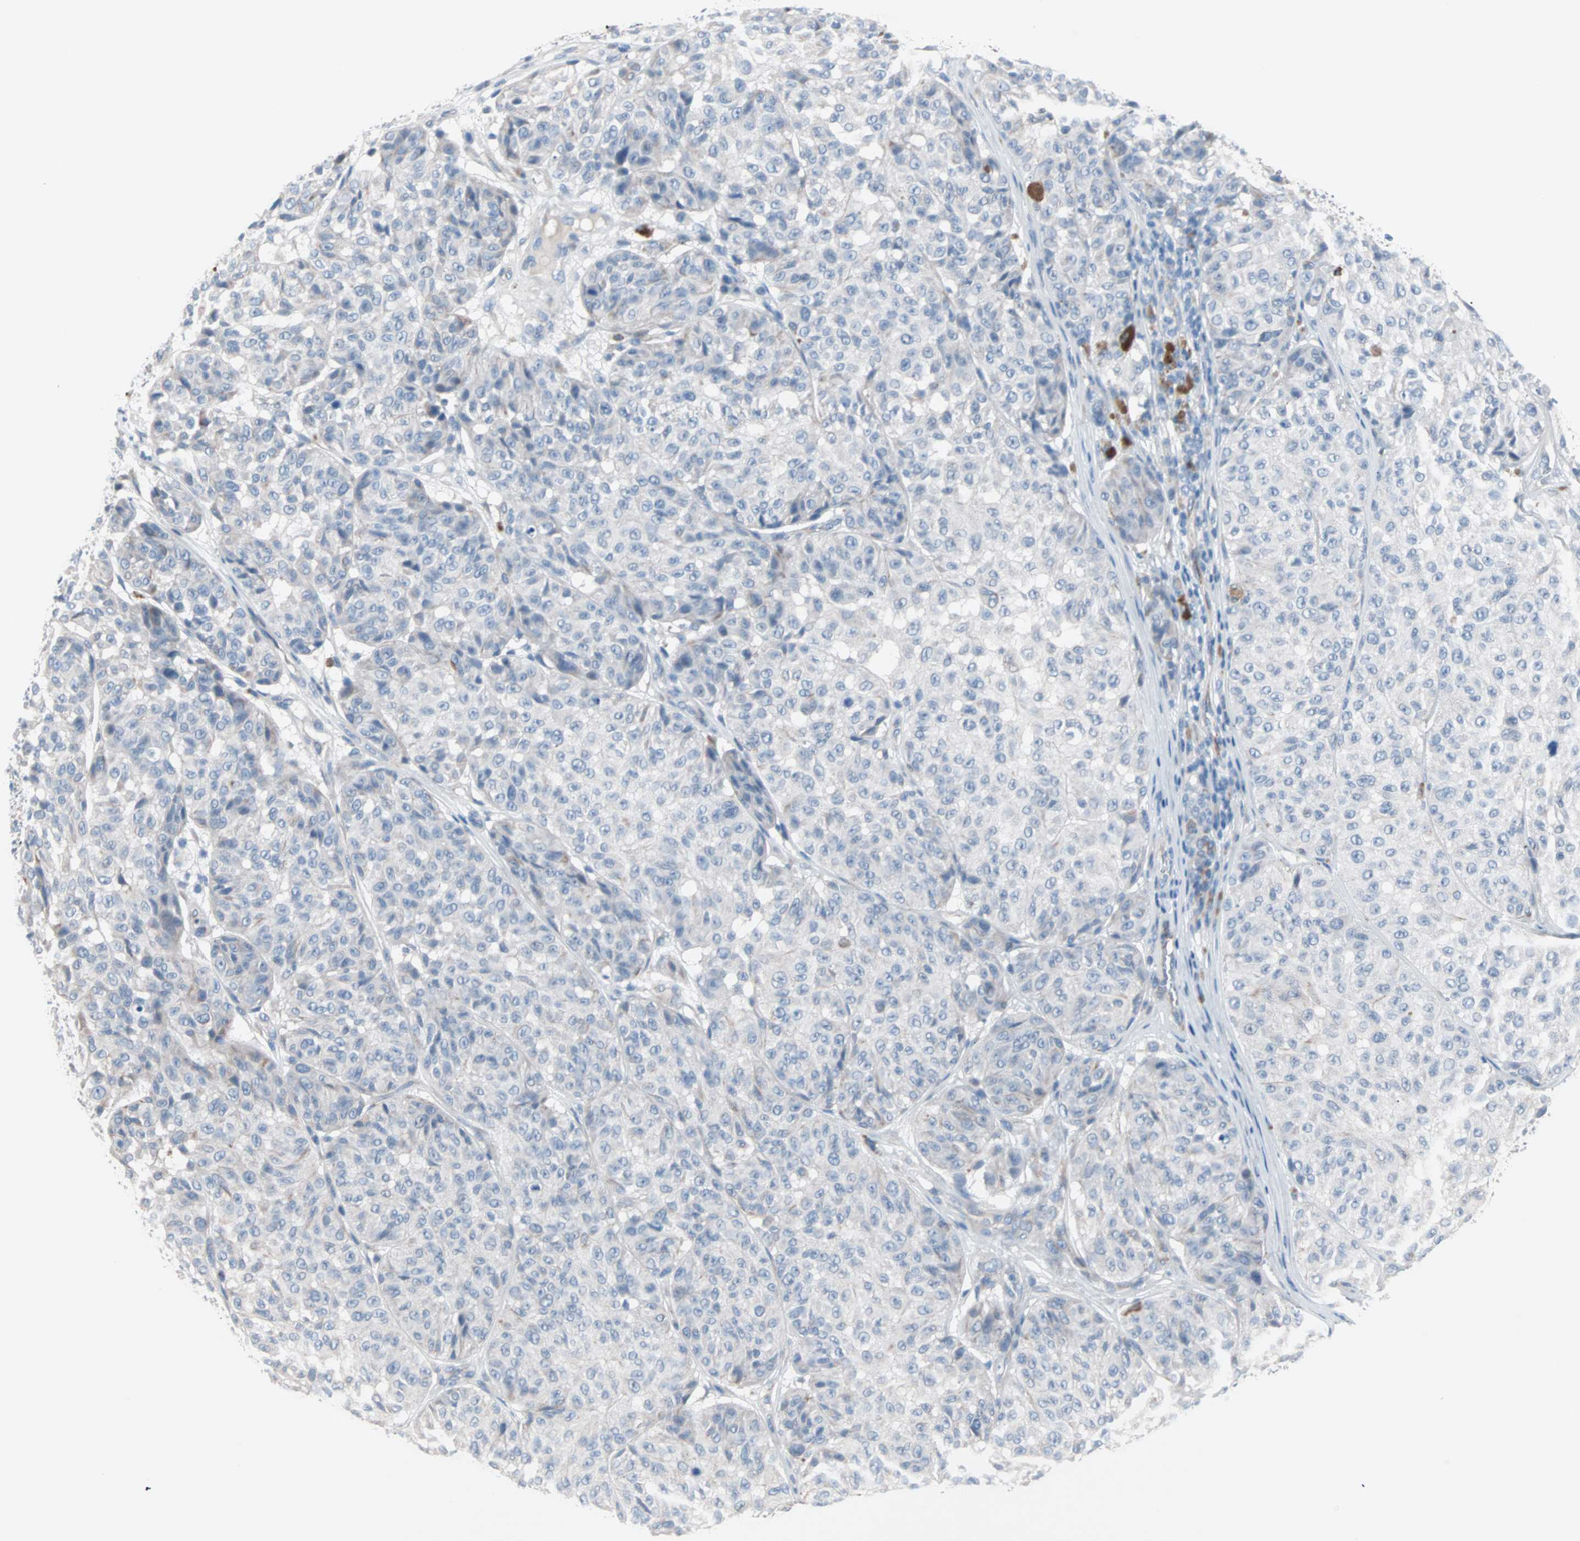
{"staining": {"intensity": "weak", "quantity": "<25%", "location": "cytoplasmic/membranous"}, "tissue": "melanoma", "cell_type": "Tumor cells", "image_type": "cancer", "snomed": [{"axis": "morphology", "description": "Malignant melanoma, NOS"}, {"axis": "topography", "description": "Skin"}], "caption": "Immunohistochemistry photomicrograph of melanoma stained for a protein (brown), which displays no positivity in tumor cells.", "gene": "ULBP1", "patient": {"sex": "female", "age": 46}}